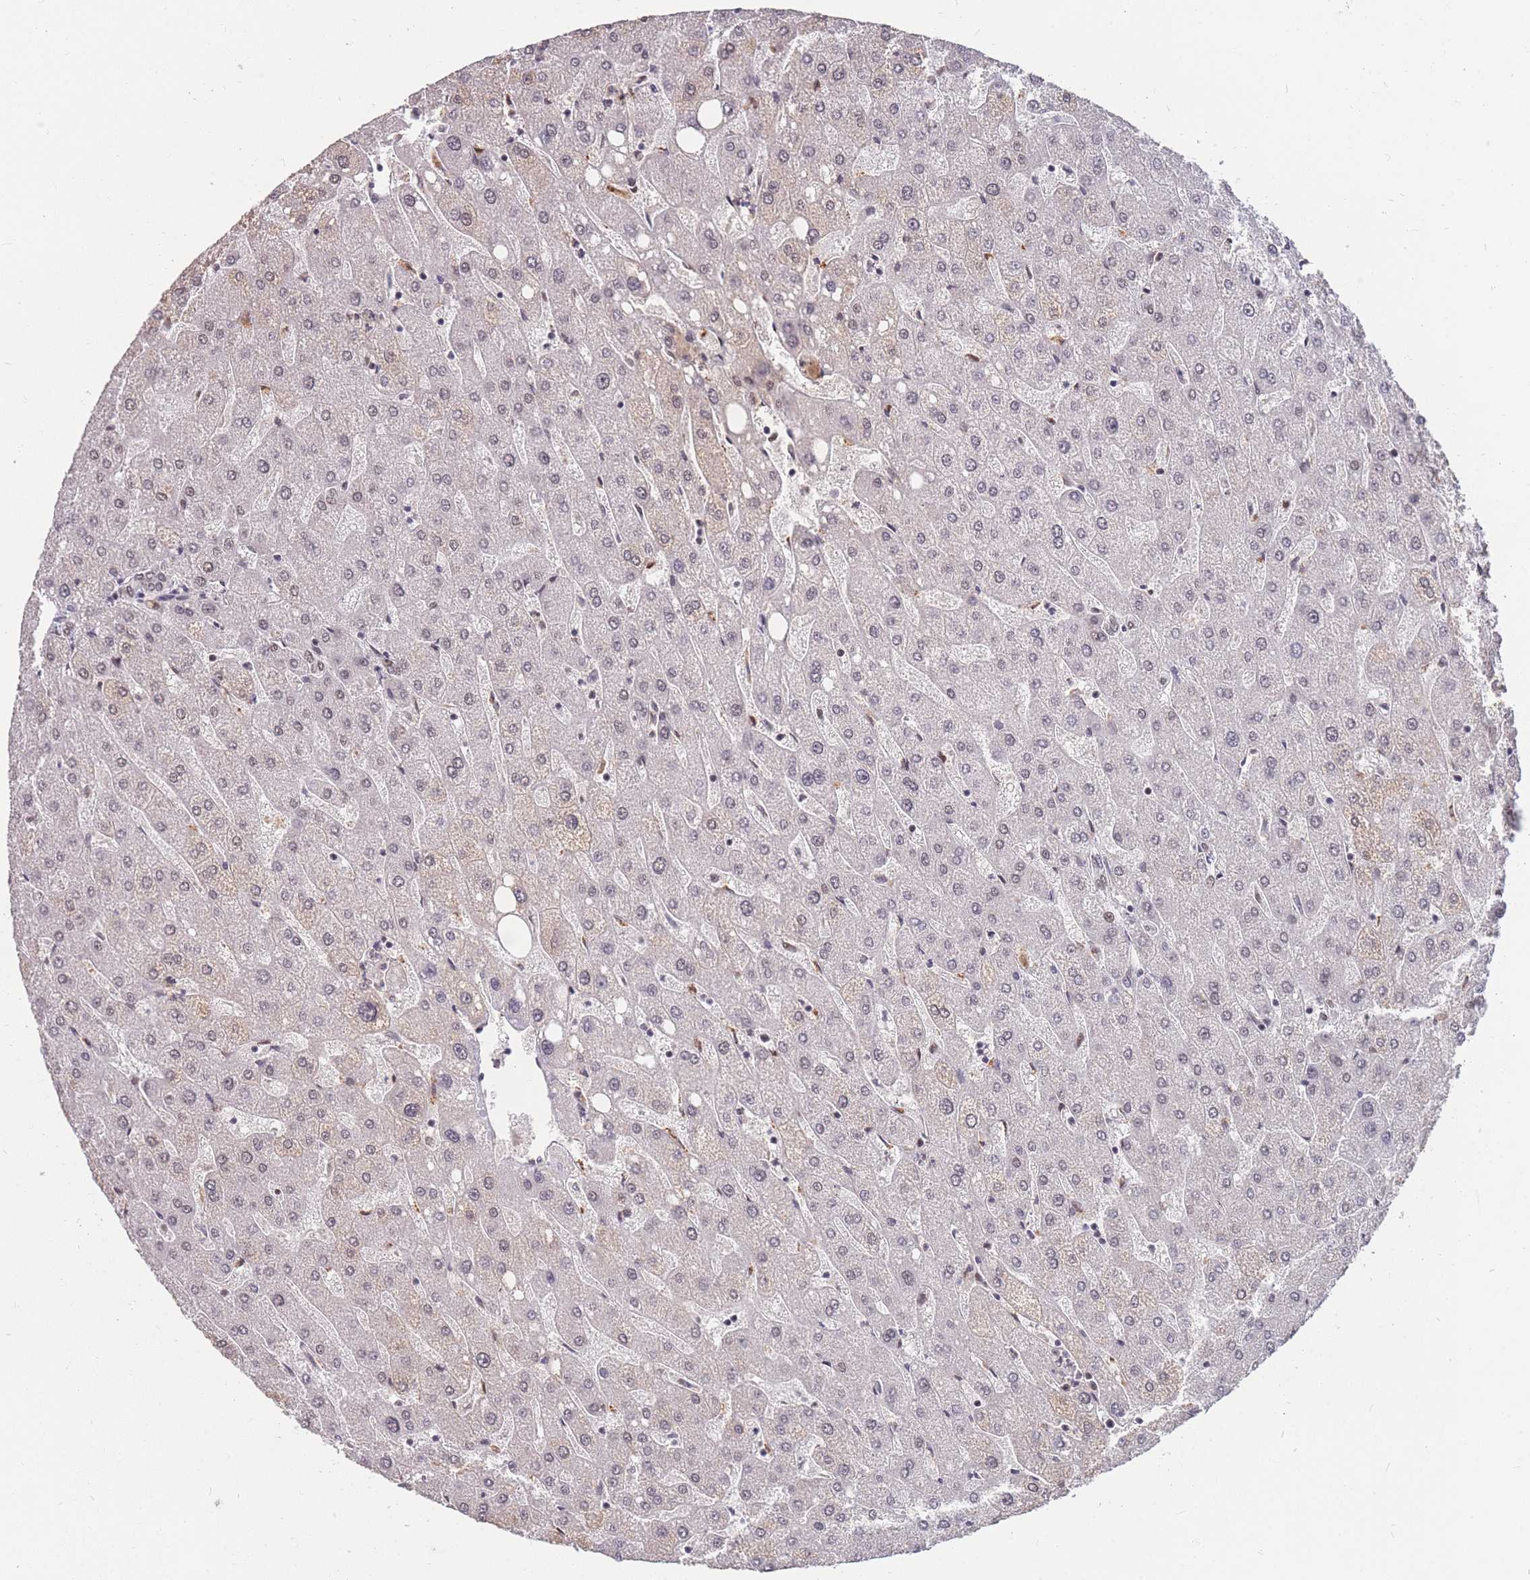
{"staining": {"intensity": "weak", "quantity": ">75%", "location": "nuclear"}, "tissue": "liver", "cell_type": "Cholangiocytes", "image_type": "normal", "snomed": [{"axis": "morphology", "description": "Normal tissue, NOS"}, {"axis": "topography", "description": "Liver"}], "caption": "An IHC image of unremarkable tissue is shown. Protein staining in brown highlights weak nuclear positivity in liver within cholangiocytes.", "gene": "SNRPA1", "patient": {"sex": "male", "age": 67}}